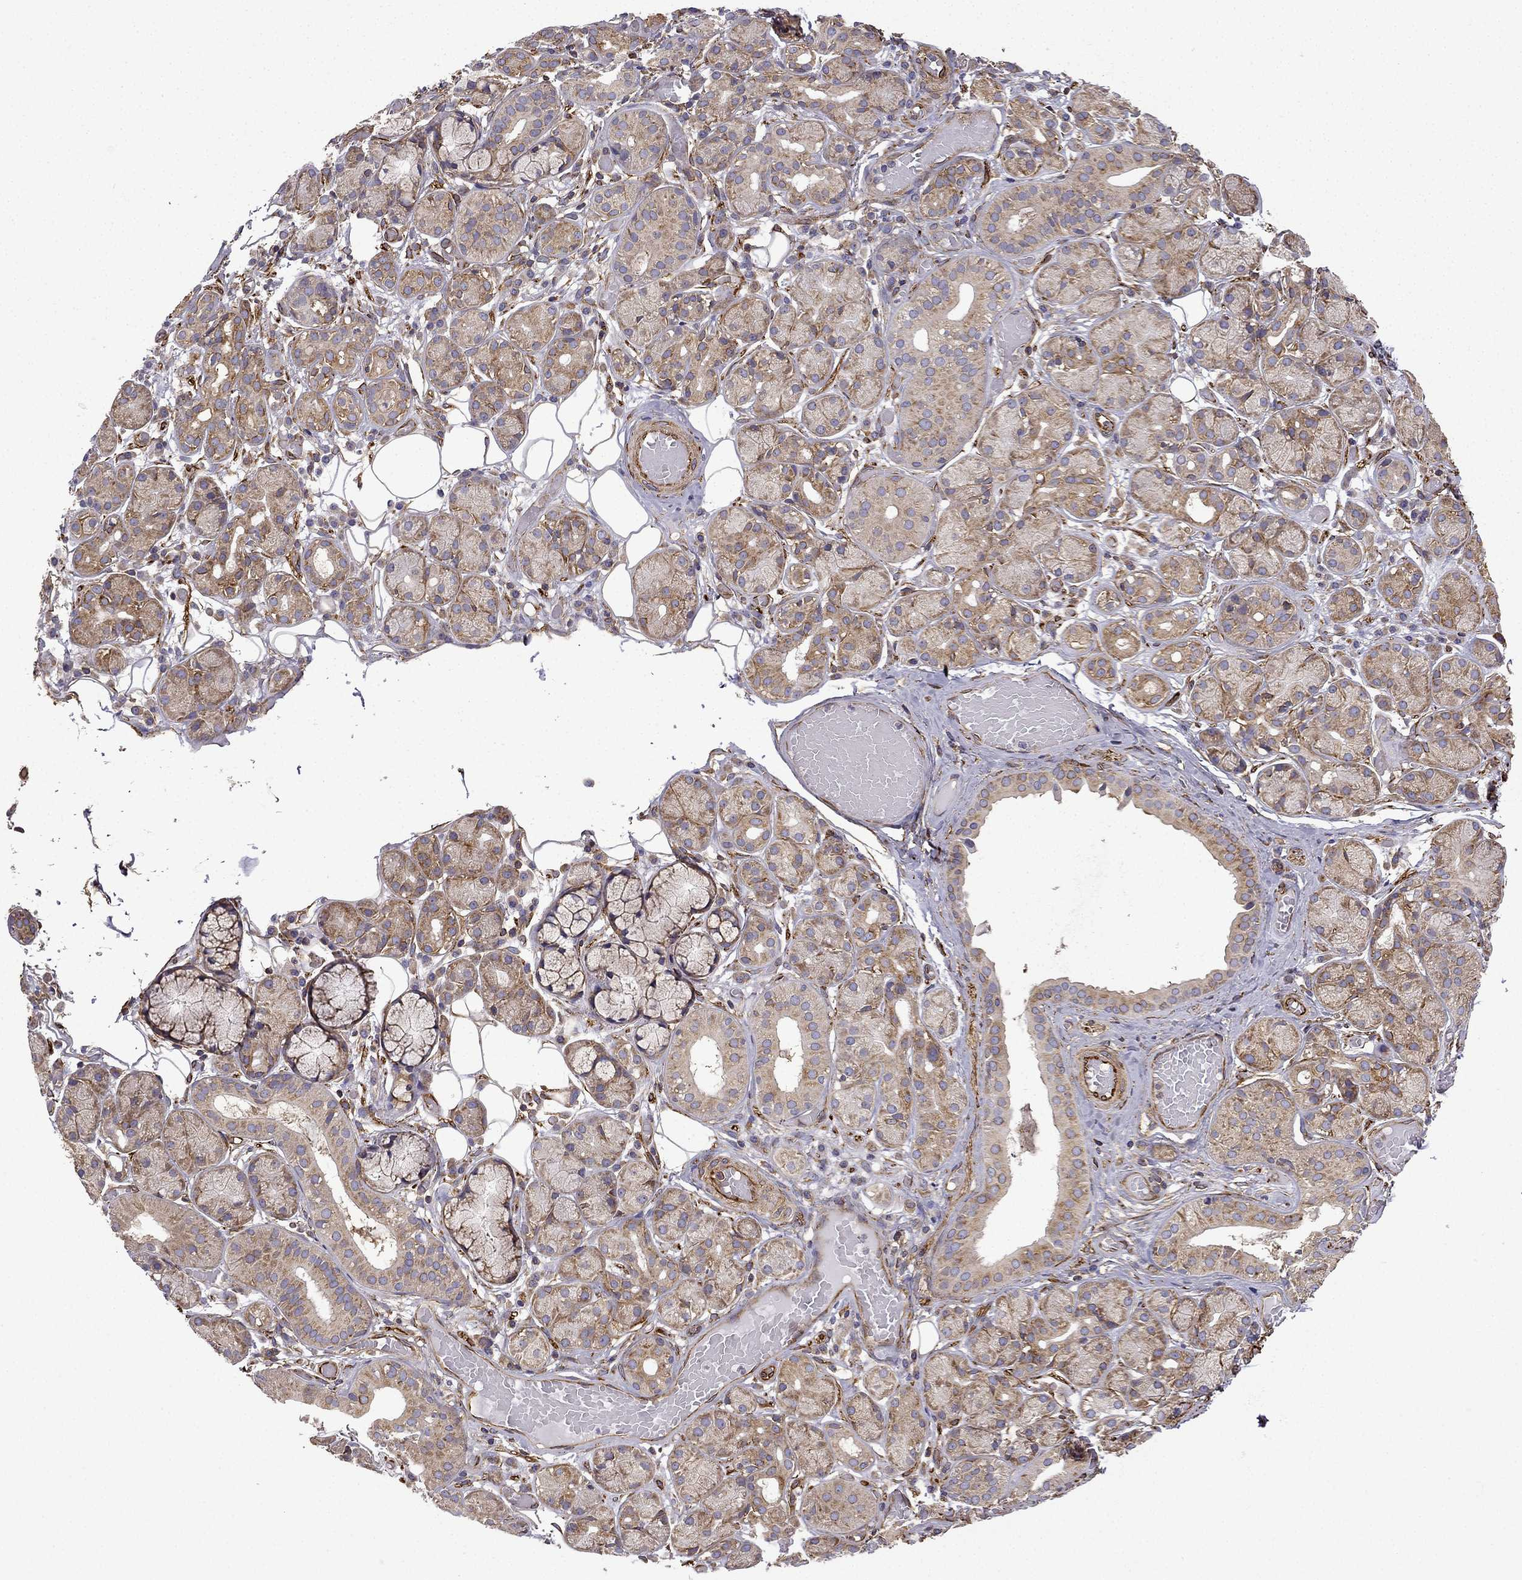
{"staining": {"intensity": "moderate", "quantity": "25%-75%", "location": "cytoplasmic/membranous"}, "tissue": "salivary gland", "cell_type": "Glandular cells", "image_type": "normal", "snomed": [{"axis": "morphology", "description": "Normal tissue, NOS"}, {"axis": "topography", "description": "Salivary gland"}, {"axis": "topography", "description": "Peripheral nerve tissue"}], "caption": "The image demonstrates a brown stain indicating the presence of a protein in the cytoplasmic/membranous of glandular cells in salivary gland. The staining was performed using DAB to visualize the protein expression in brown, while the nuclei were stained in blue with hematoxylin (Magnification: 20x).", "gene": "MAP4", "patient": {"sex": "male", "age": 71}}